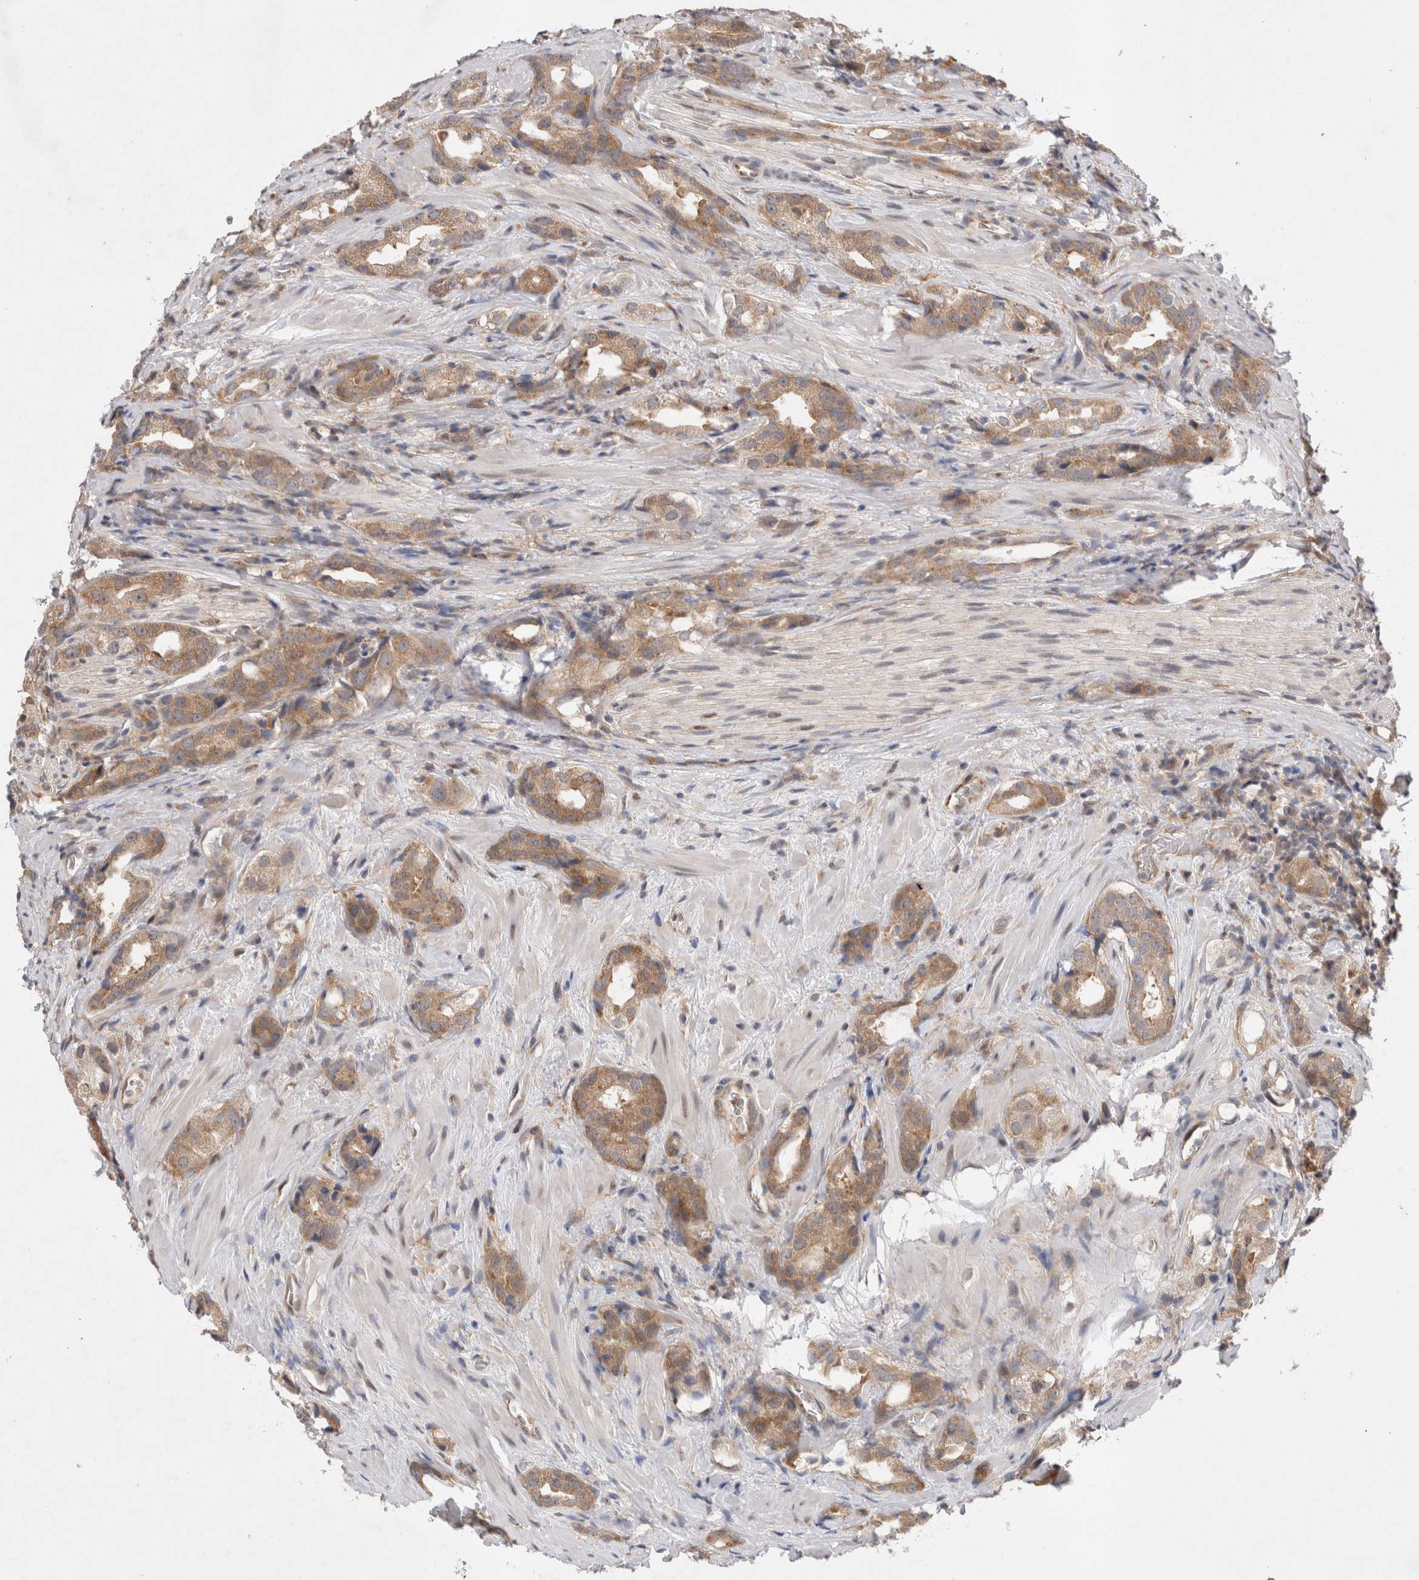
{"staining": {"intensity": "moderate", "quantity": ">75%", "location": "cytoplasmic/membranous"}, "tissue": "prostate cancer", "cell_type": "Tumor cells", "image_type": "cancer", "snomed": [{"axis": "morphology", "description": "Adenocarcinoma, High grade"}, {"axis": "topography", "description": "Prostate"}], "caption": "Immunohistochemistry (IHC) staining of prostate cancer (adenocarcinoma (high-grade)), which exhibits medium levels of moderate cytoplasmic/membranous positivity in about >75% of tumor cells indicating moderate cytoplasmic/membranous protein expression. The staining was performed using DAB (brown) for protein detection and nuclei were counterstained in hematoxylin (blue).", "gene": "EIF3E", "patient": {"sex": "male", "age": 63}}